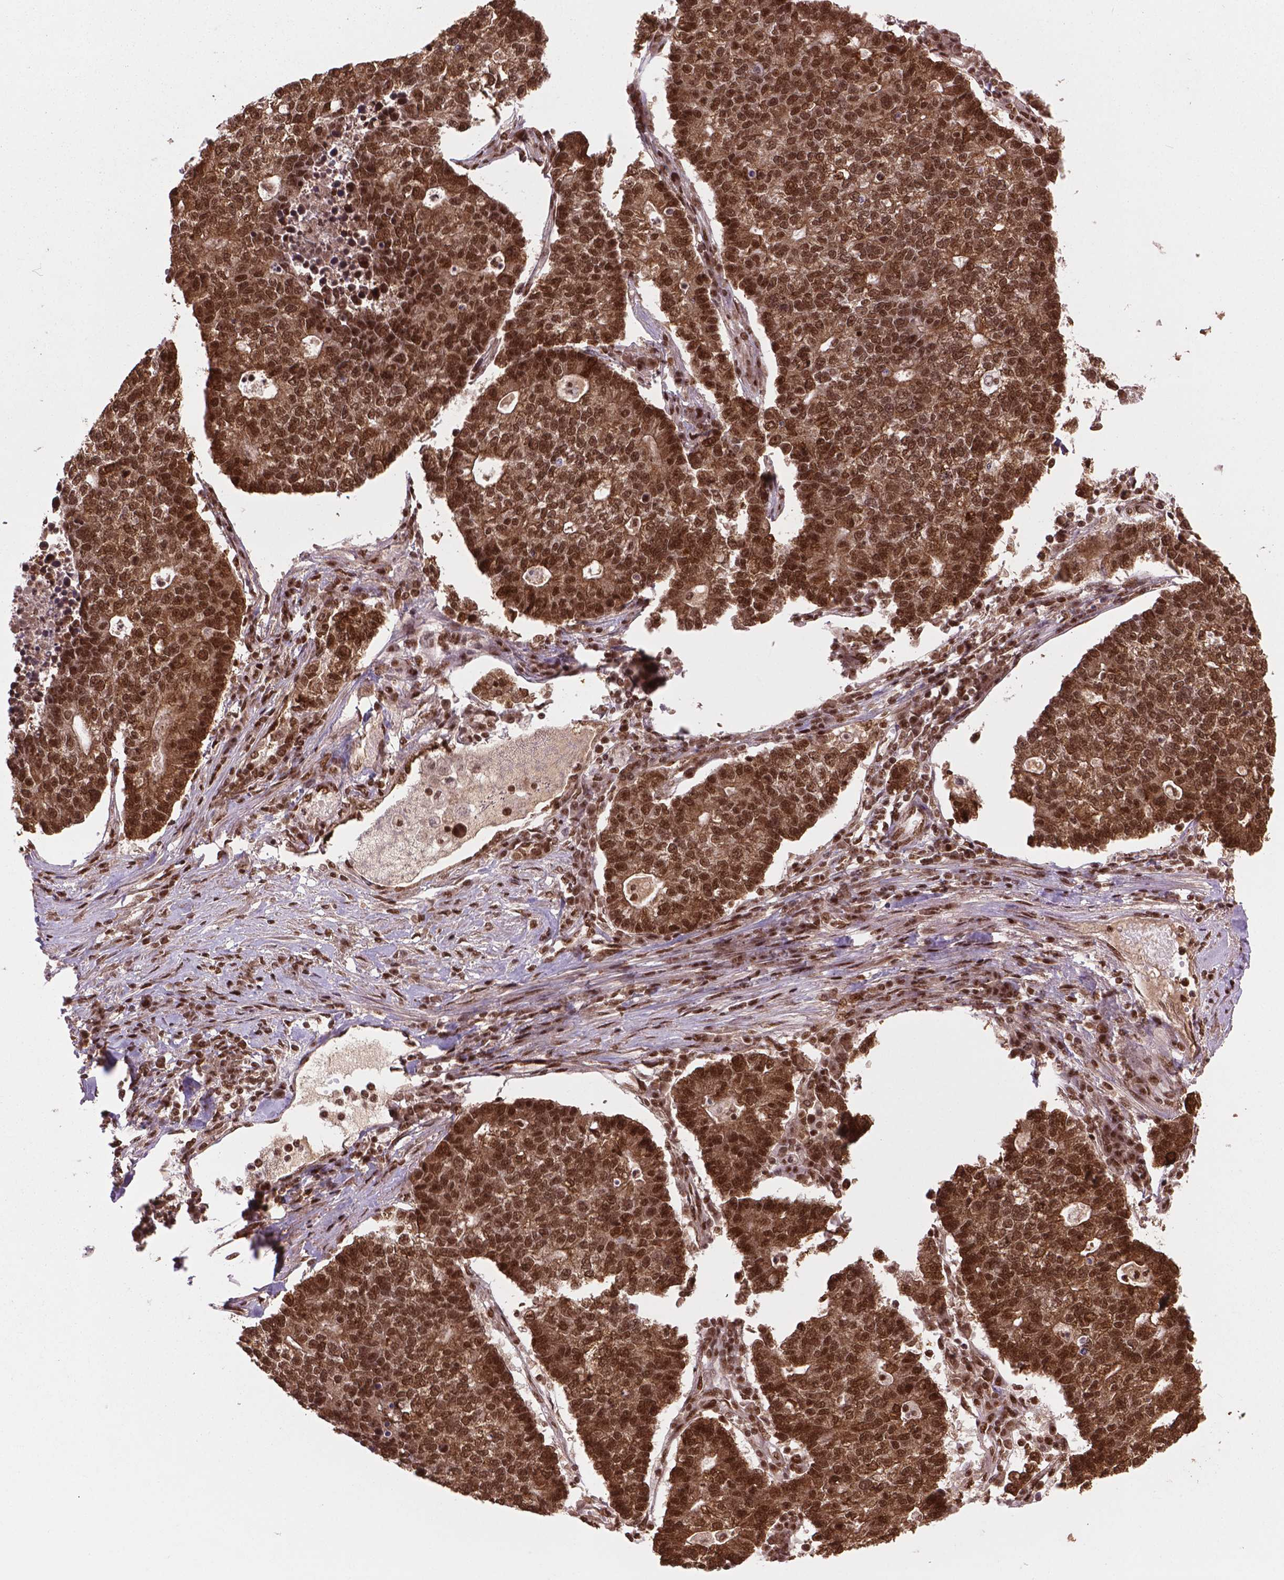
{"staining": {"intensity": "strong", "quantity": ">75%", "location": "nuclear"}, "tissue": "lung cancer", "cell_type": "Tumor cells", "image_type": "cancer", "snomed": [{"axis": "morphology", "description": "Adenocarcinoma, NOS"}, {"axis": "topography", "description": "Lung"}], "caption": "IHC (DAB (3,3'-diaminobenzidine)) staining of lung cancer reveals strong nuclear protein positivity in about >75% of tumor cells. The protein of interest is shown in brown color, while the nuclei are stained blue.", "gene": "SIRT6", "patient": {"sex": "male", "age": 57}}